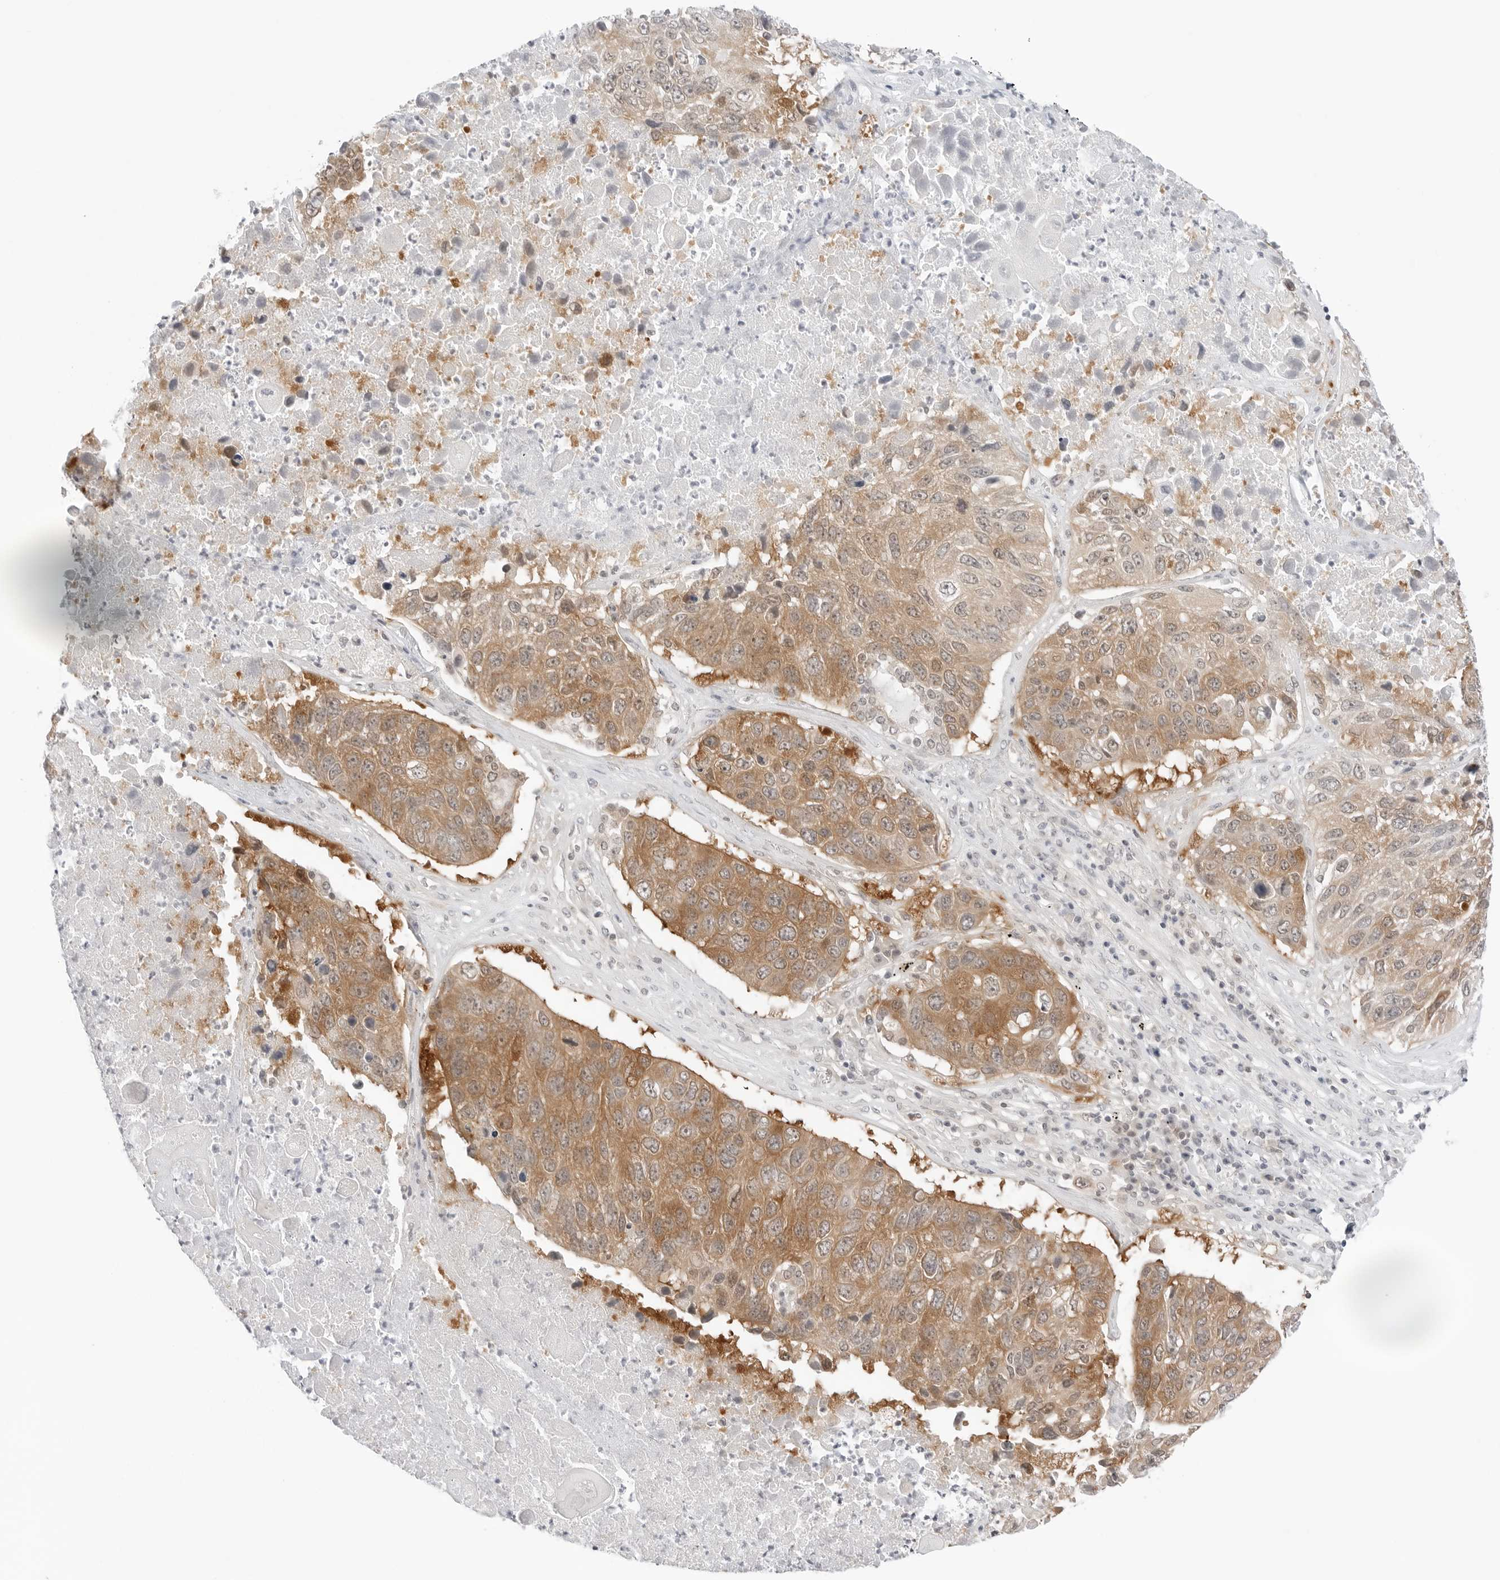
{"staining": {"intensity": "moderate", "quantity": ">75%", "location": "cytoplasmic/membranous"}, "tissue": "lung cancer", "cell_type": "Tumor cells", "image_type": "cancer", "snomed": [{"axis": "morphology", "description": "Squamous cell carcinoma, NOS"}, {"axis": "topography", "description": "Lung"}], "caption": "Immunohistochemistry (IHC) photomicrograph of neoplastic tissue: lung squamous cell carcinoma stained using immunohistochemistry exhibits medium levels of moderate protein expression localized specifically in the cytoplasmic/membranous of tumor cells, appearing as a cytoplasmic/membranous brown color.", "gene": "NUDC", "patient": {"sex": "male", "age": 61}}